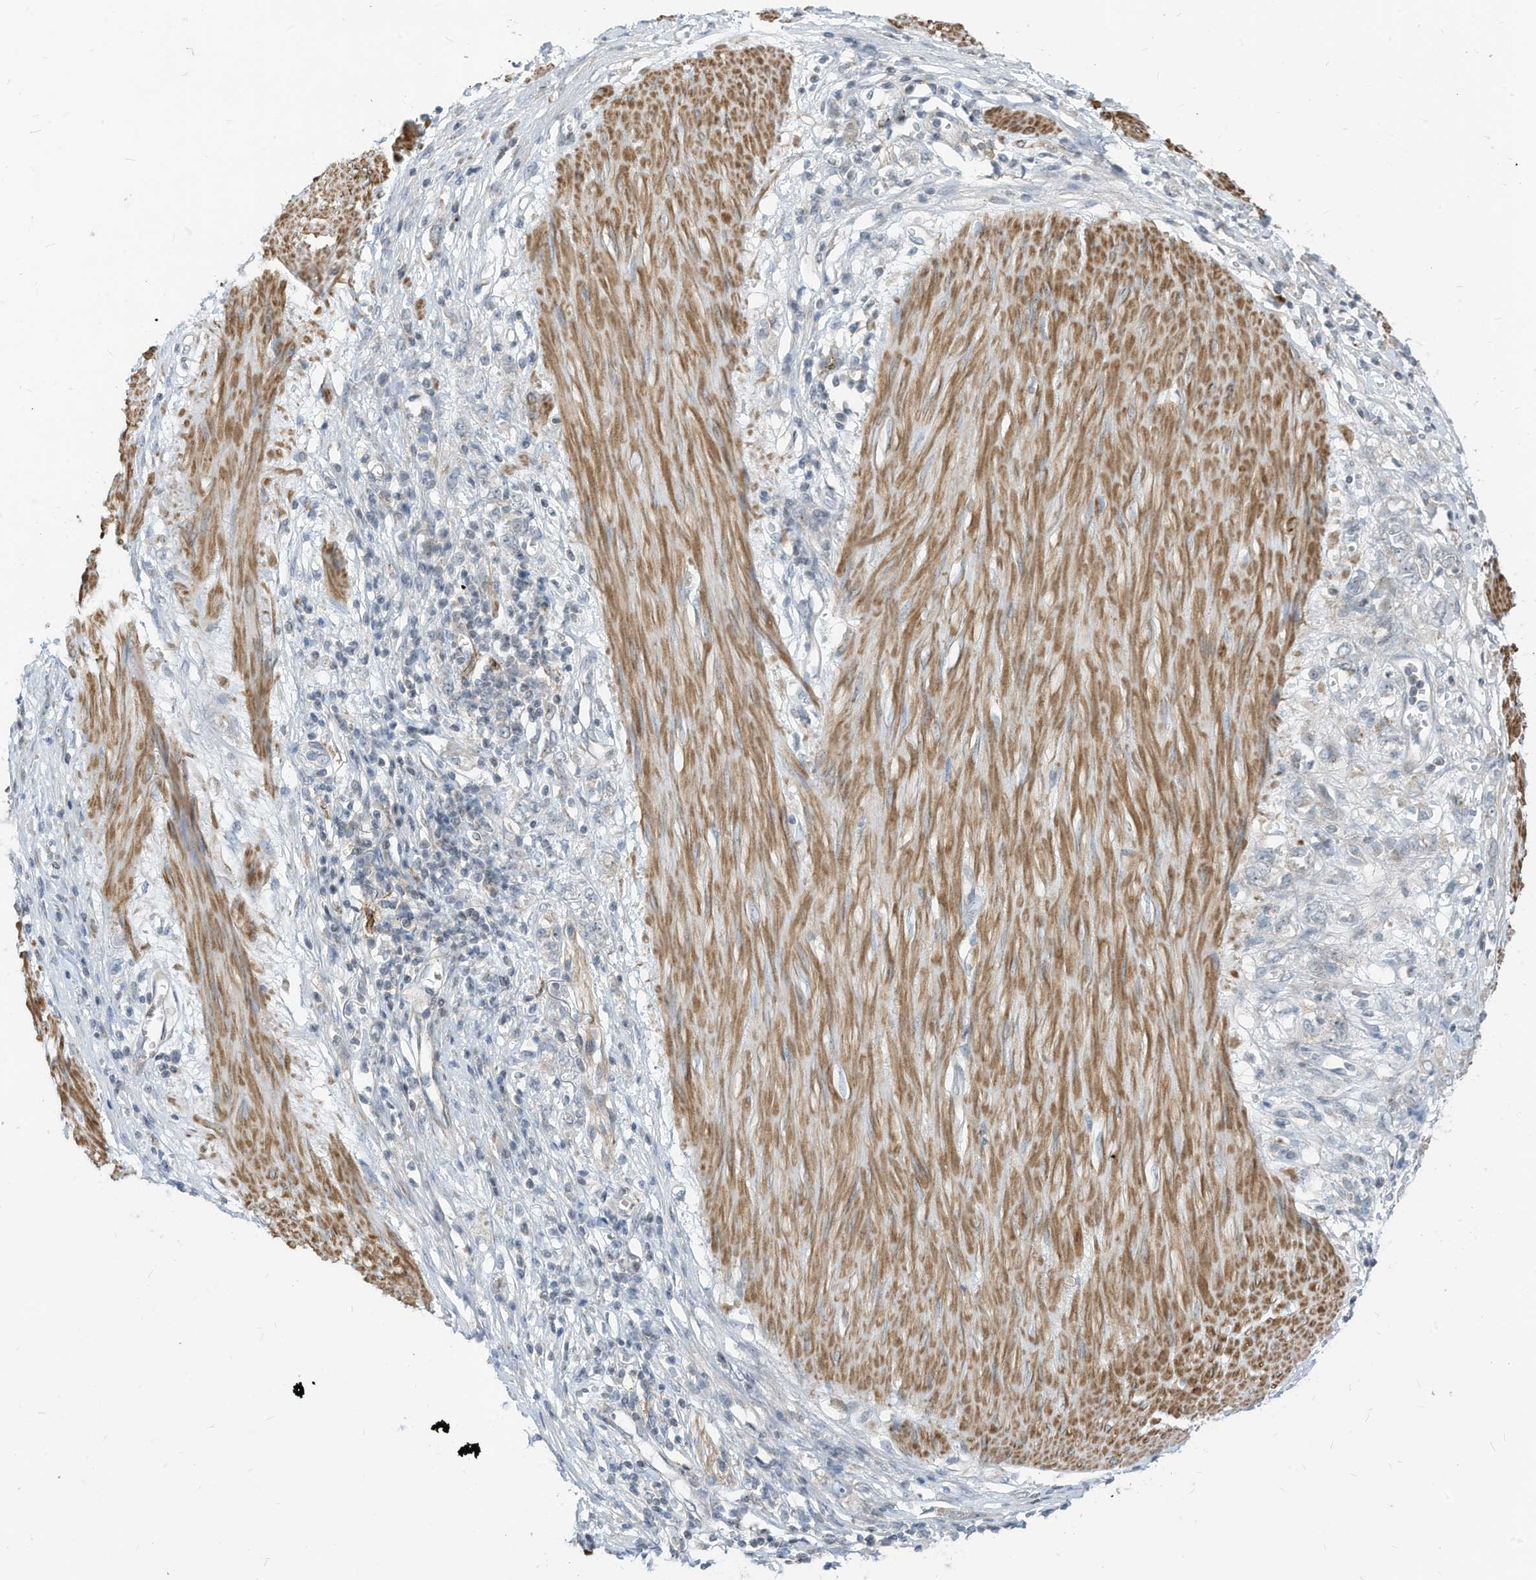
{"staining": {"intensity": "negative", "quantity": "none", "location": "none"}, "tissue": "stomach cancer", "cell_type": "Tumor cells", "image_type": "cancer", "snomed": [{"axis": "morphology", "description": "Adenocarcinoma, NOS"}, {"axis": "topography", "description": "Stomach"}], "caption": "Photomicrograph shows no significant protein staining in tumor cells of stomach cancer.", "gene": "GPATCH3", "patient": {"sex": "female", "age": 76}}